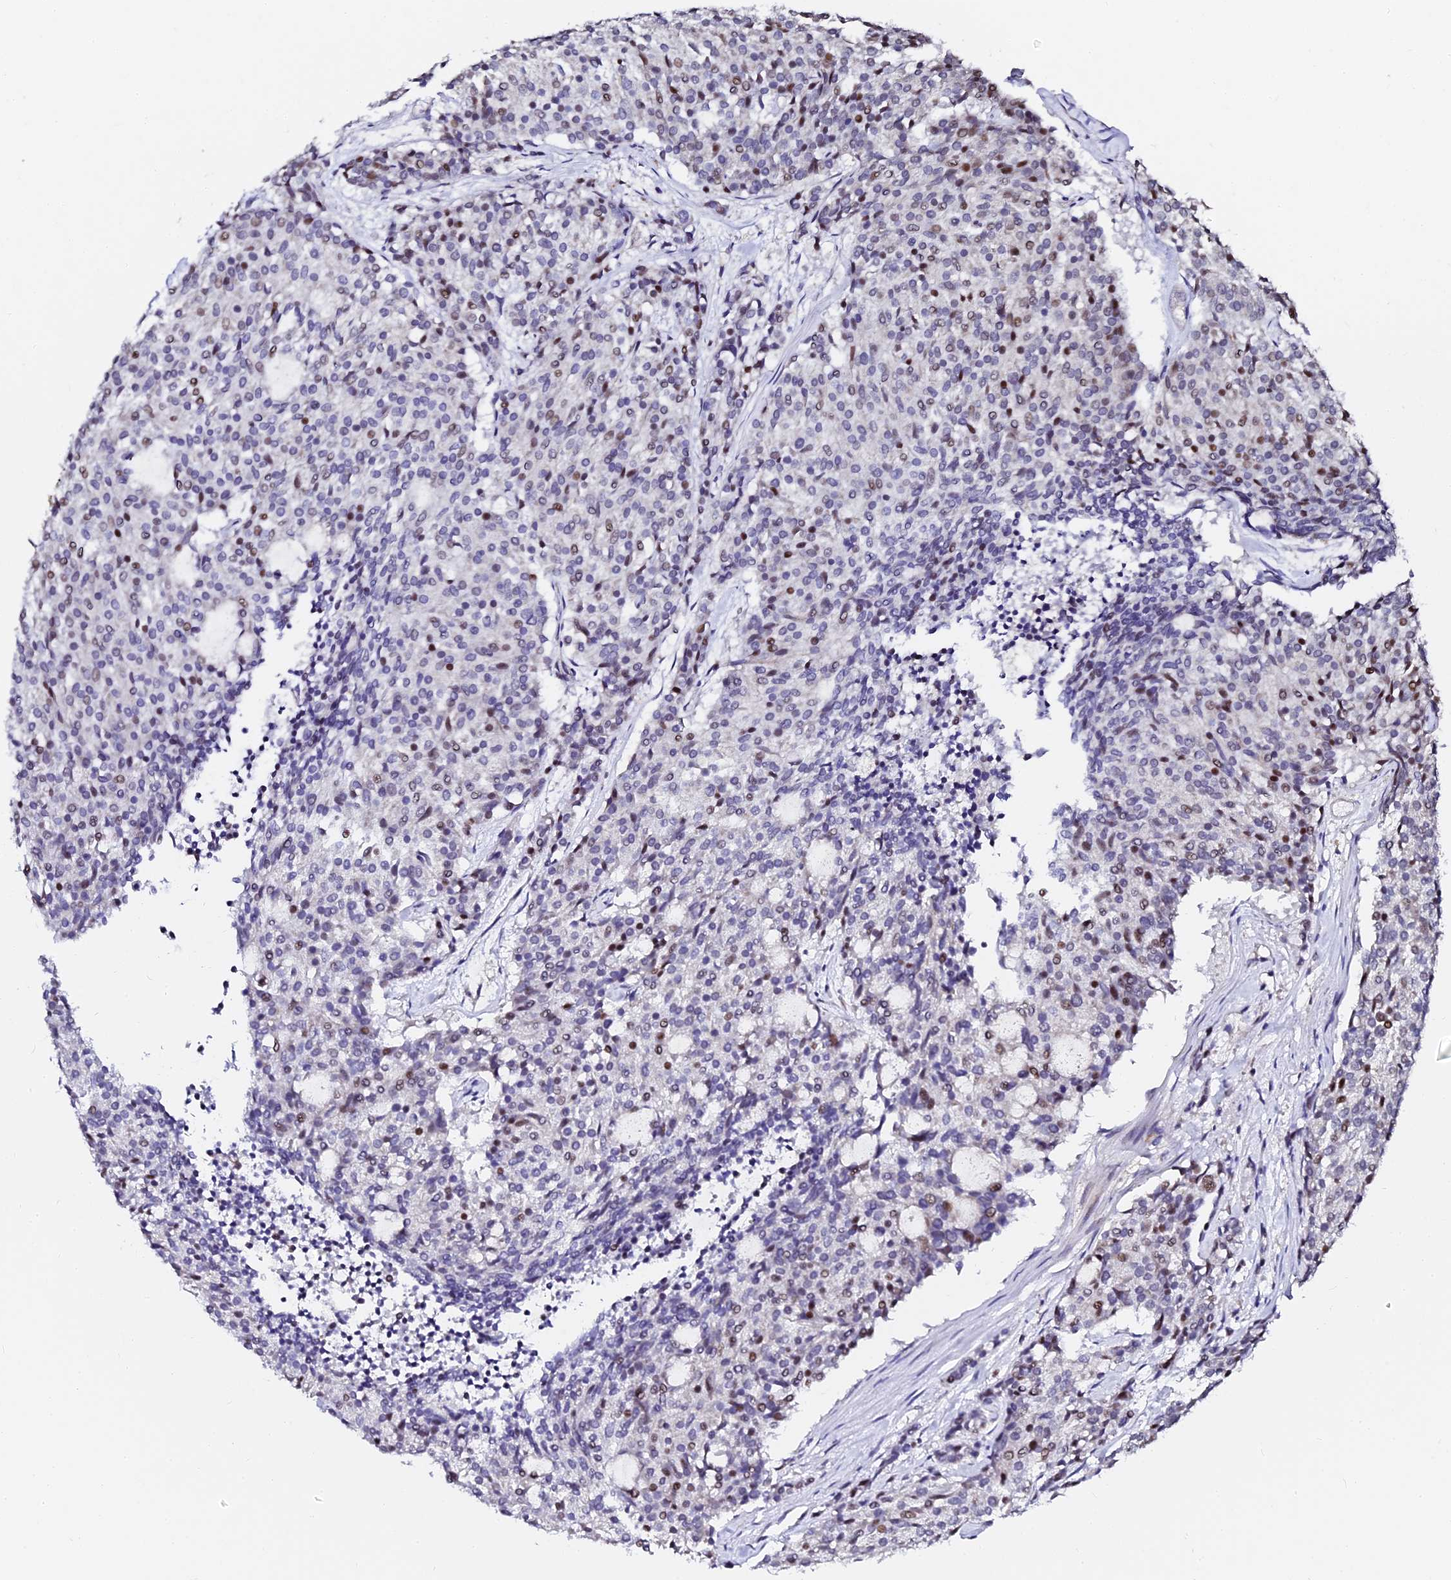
{"staining": {"intensity": "negative", "quantity": "none", "location": "none"}, "tissue": "carcinoid", "cell_type": "Tumor cells", "image_type": "cancer", "snomed": [{"axis": "morphology", "description": "Carcinoid, malignant, NOS"}, {"axis": "topography", "description": "Pancreas"}], "caption": "Malignant carcinoid was stained to show a protein in brown. There is no significant expression in tumor cells.", "gene": "GPN3", "patient": {"sex": "female", "age": 54}}